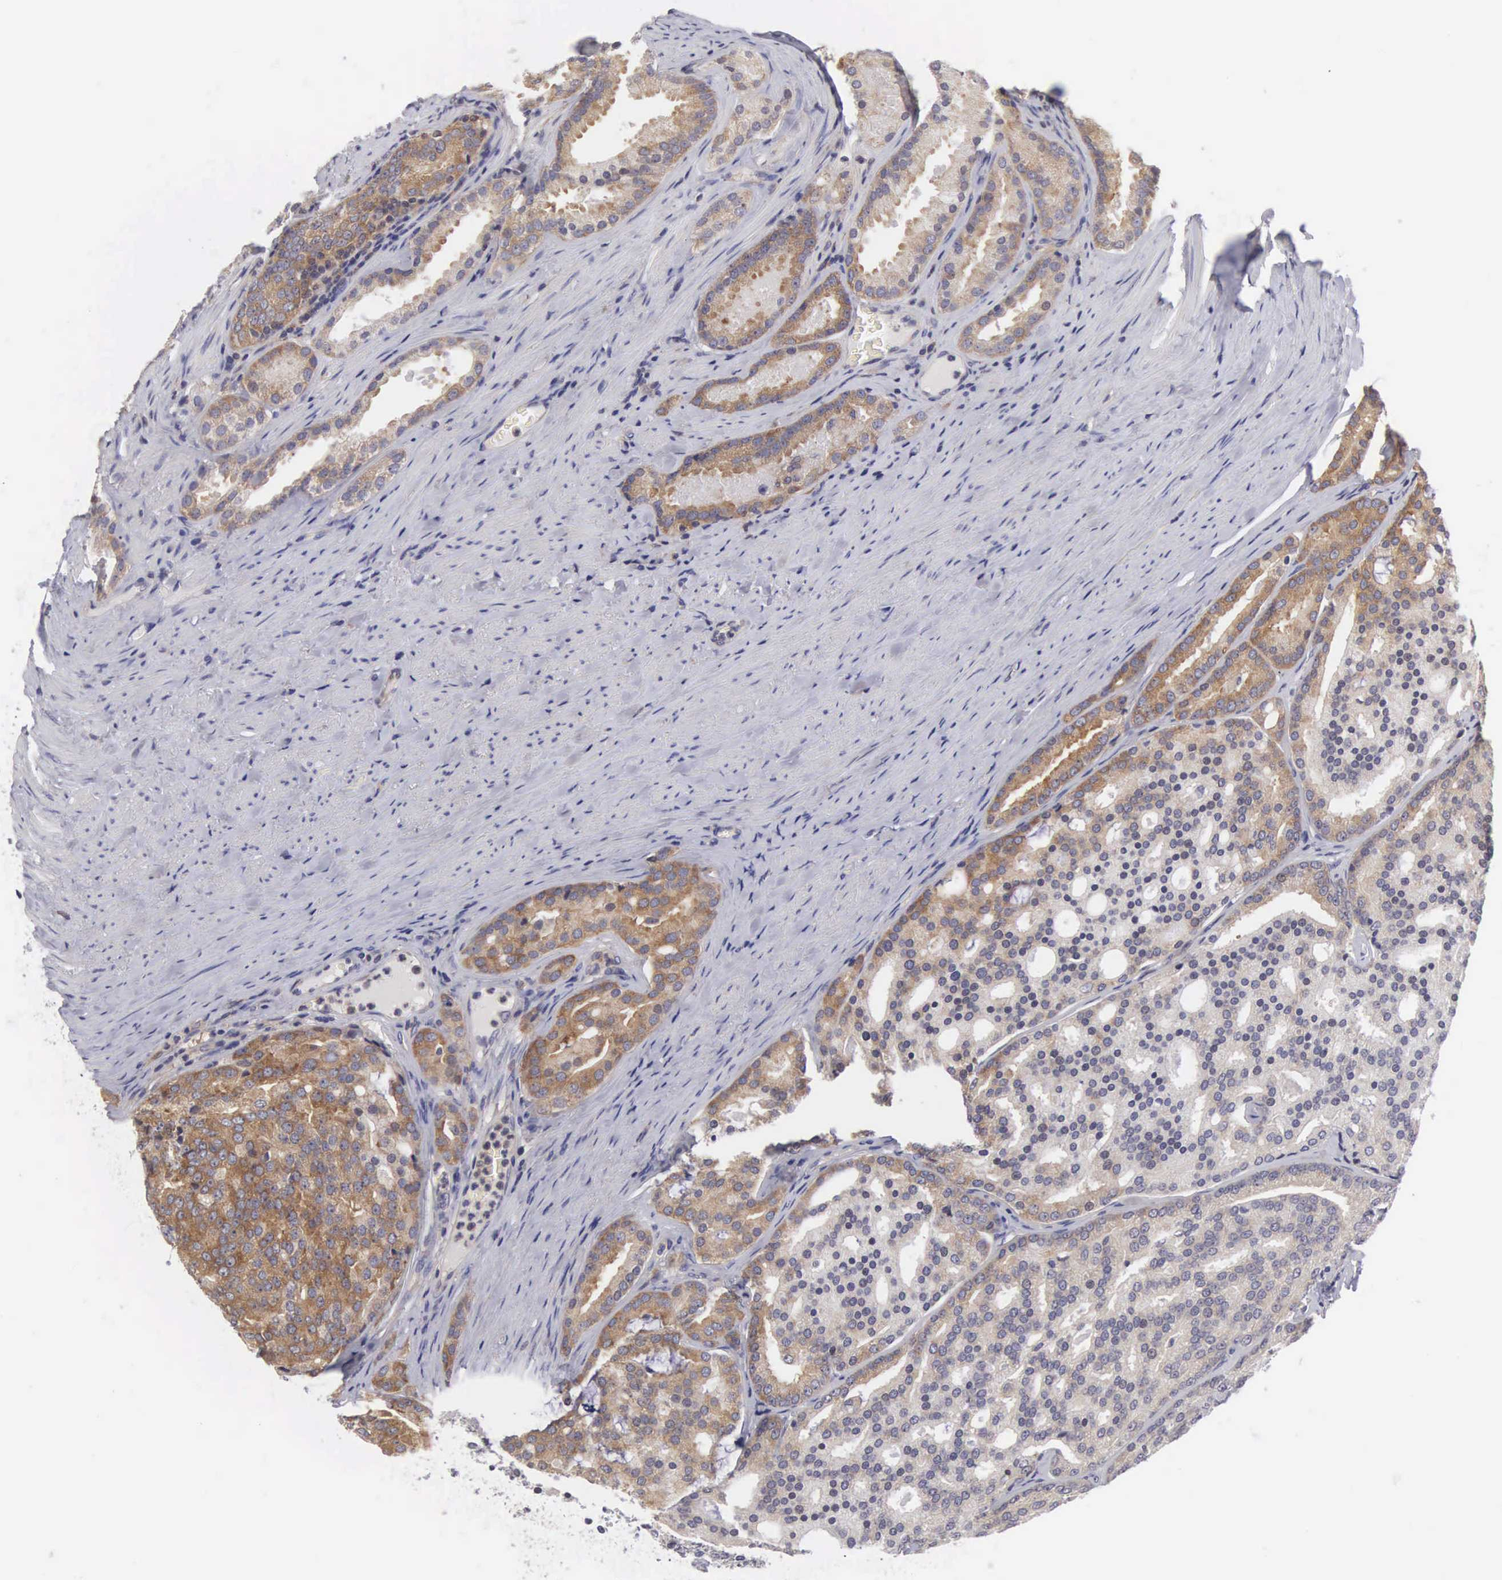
{"staining": {"intensity": "weak", "quantity": ">75%", "location": "cytoplasmic/membranous"}, "tissue": "prostate cancer", "cell_type": "Tumor cells", "image_type": "cancer", "snomed": [{"axis": "morphology", "description": "Adenocarcinoma, High grade"}, {"axis": "topography", "description": "Prostate"}], "caption": "Protein expression by immunohistochemistry (IHC) reveals weak cytoplasmic/membranous staining in about >75% of tumor cells in prostate cancer.", "gene": "GRIPAP1", "patient": {"sex": "male", "age": 64}}